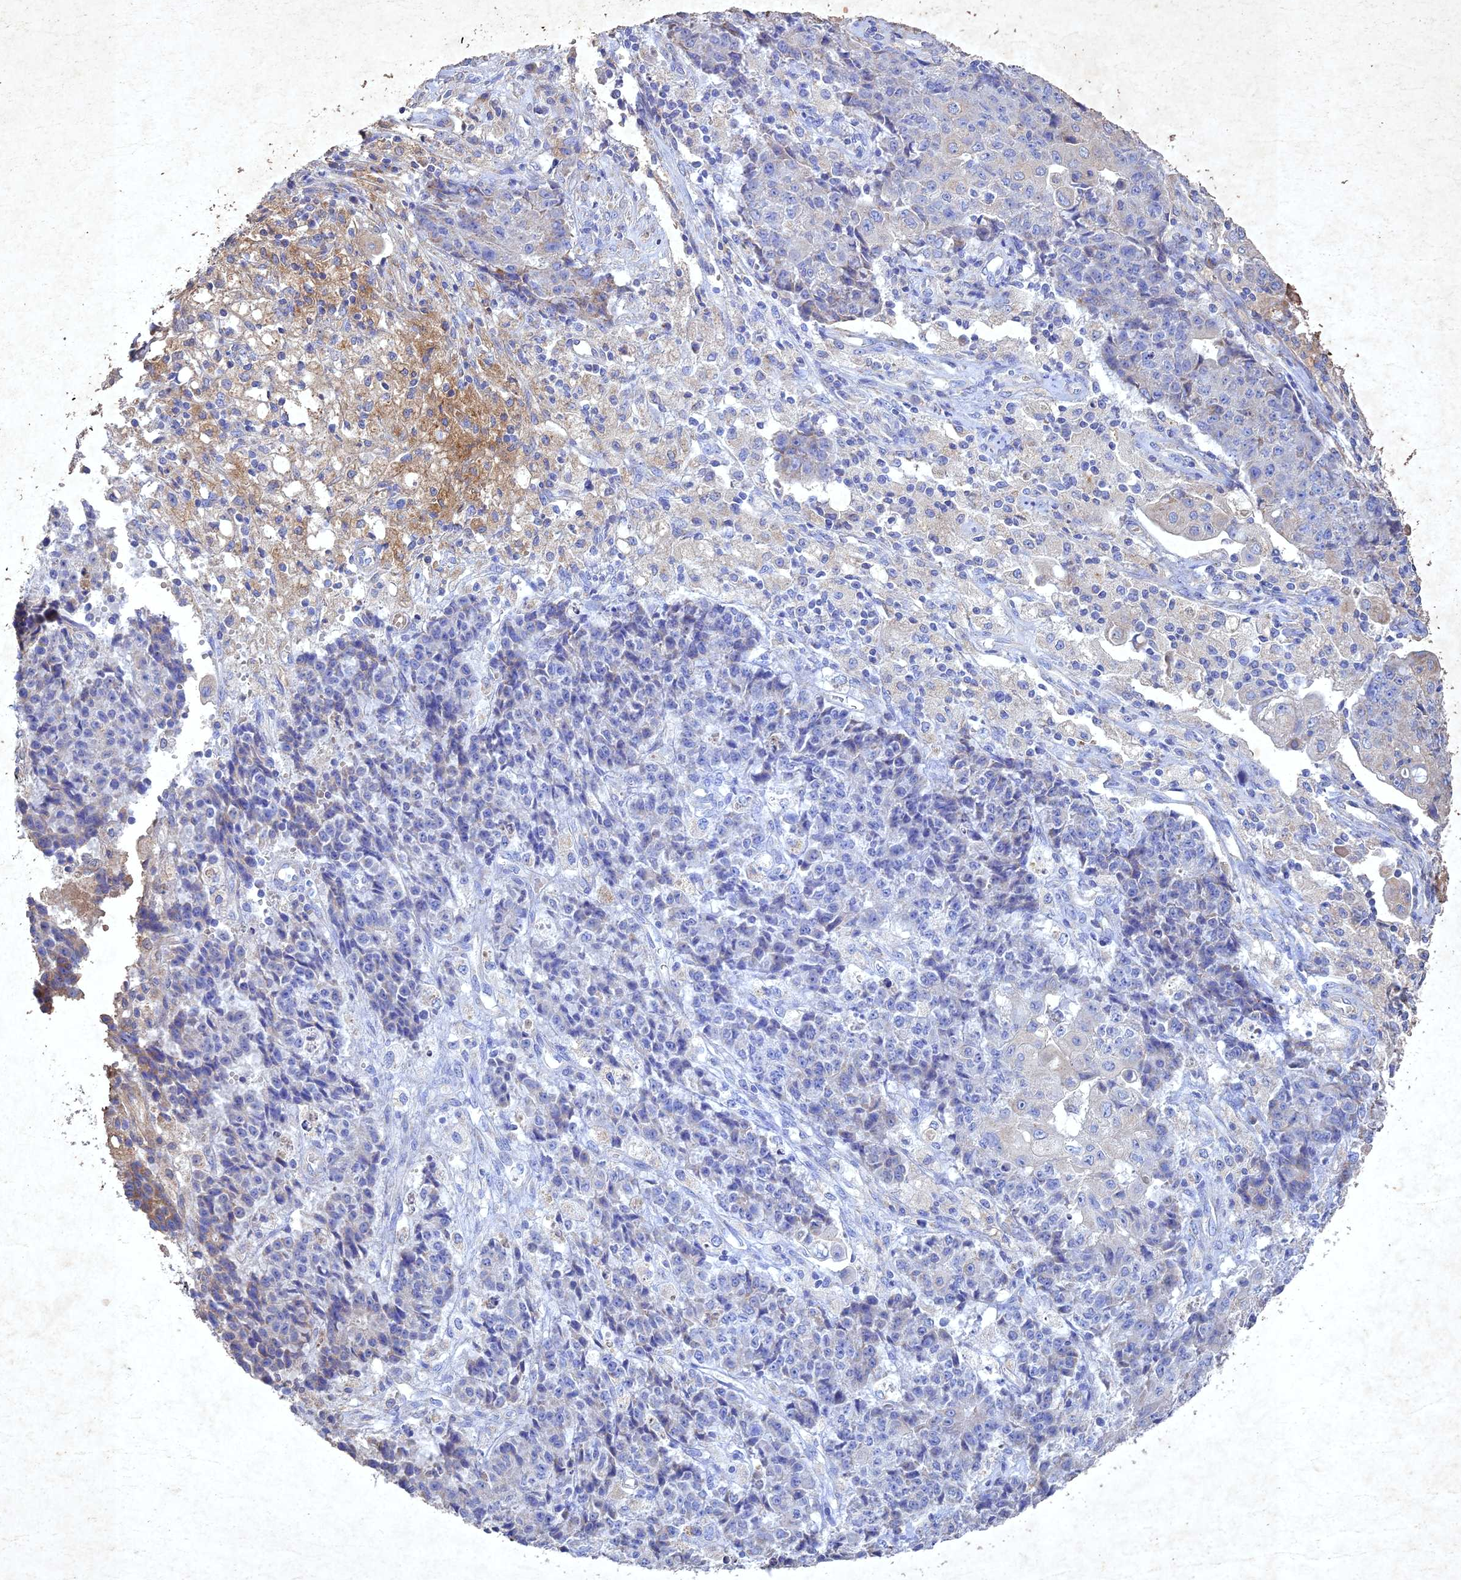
{"staining": {"intensity": "negative", "quantity": "none", "location": "none"}, "tissue": "ovarian cancer", "cell_type": "Tumor cells", "image_type": "cancer", "snomed": [{"axis": "morphology", "description": "Carcinoma, endometroid"}, {"axis": "topography", "description": "Ovary"}], "caption": "Immunohistochemical staining of human ovarian cancer reveals no significant staining in tumor cells. Brightfield microscopy of IHC stained with DAB (brown) and hematoxylin (blue), captured at high magnification.", "gene": "NDUFV1", "patient": {"sex": "female", "age": 42}}